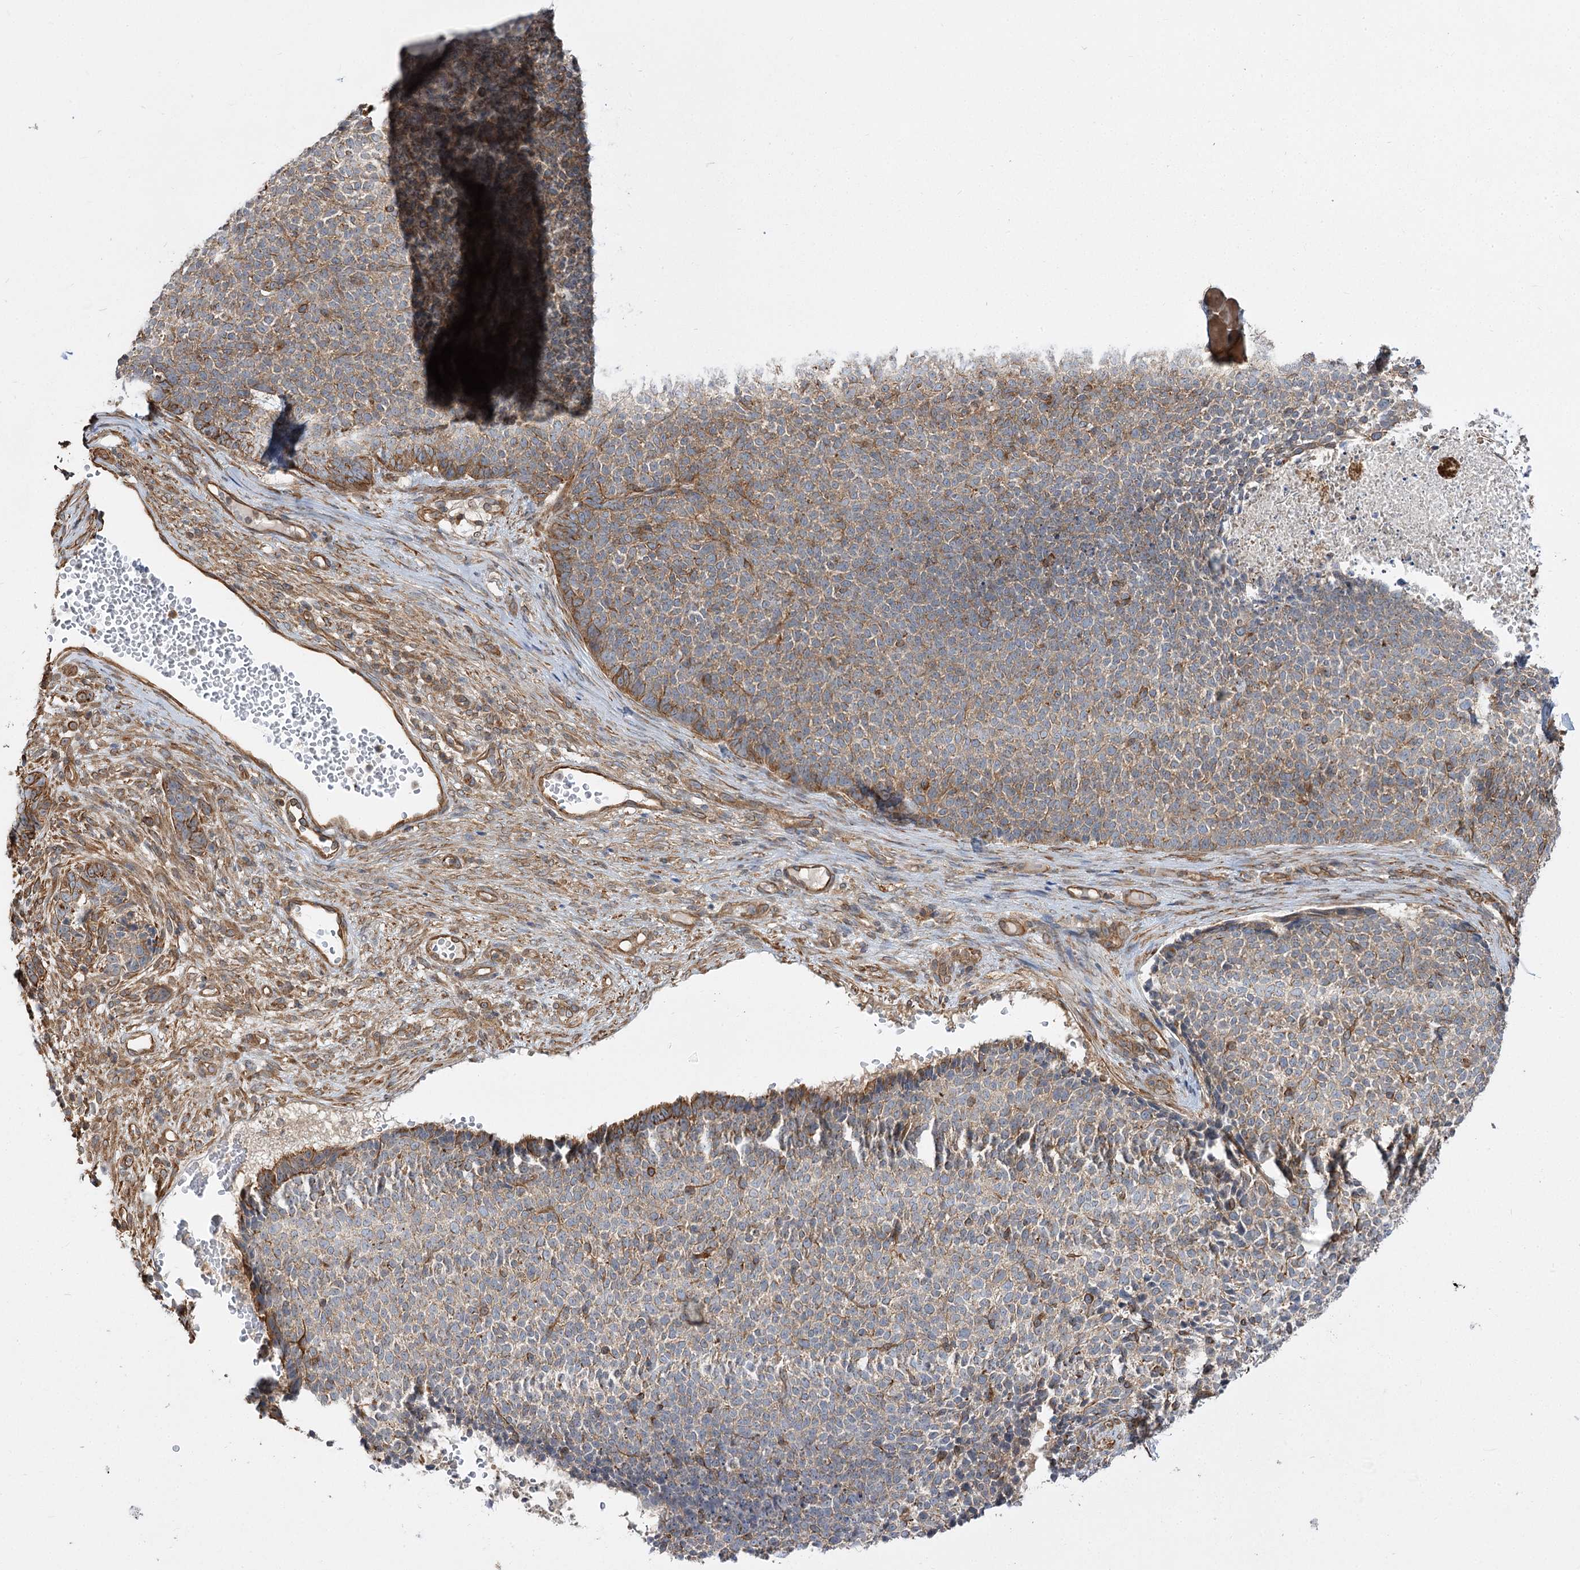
{"staining": {"intensity": "moderate", "quantity": "25%-75%", "location": "cytoplasmic/membranous"}, "tissue": "skin cancer", "cell_type": "Tumor cells", "image_type": "cancer", "snomed": [{"axis": "morphology", "description": "Basal cell carcinoma"}, {"axis": "topography", "description": "Skin"}], "caption": "About 25%-75% of tumor cells in human skin cancer (basal cell carcinoma) show moderate cytoplasmic/membranous protein expression as visualized by brown immunohistochemical staining.", "gene": "SH3BP5L", "patient": {"sex": "female", "age": 84}}